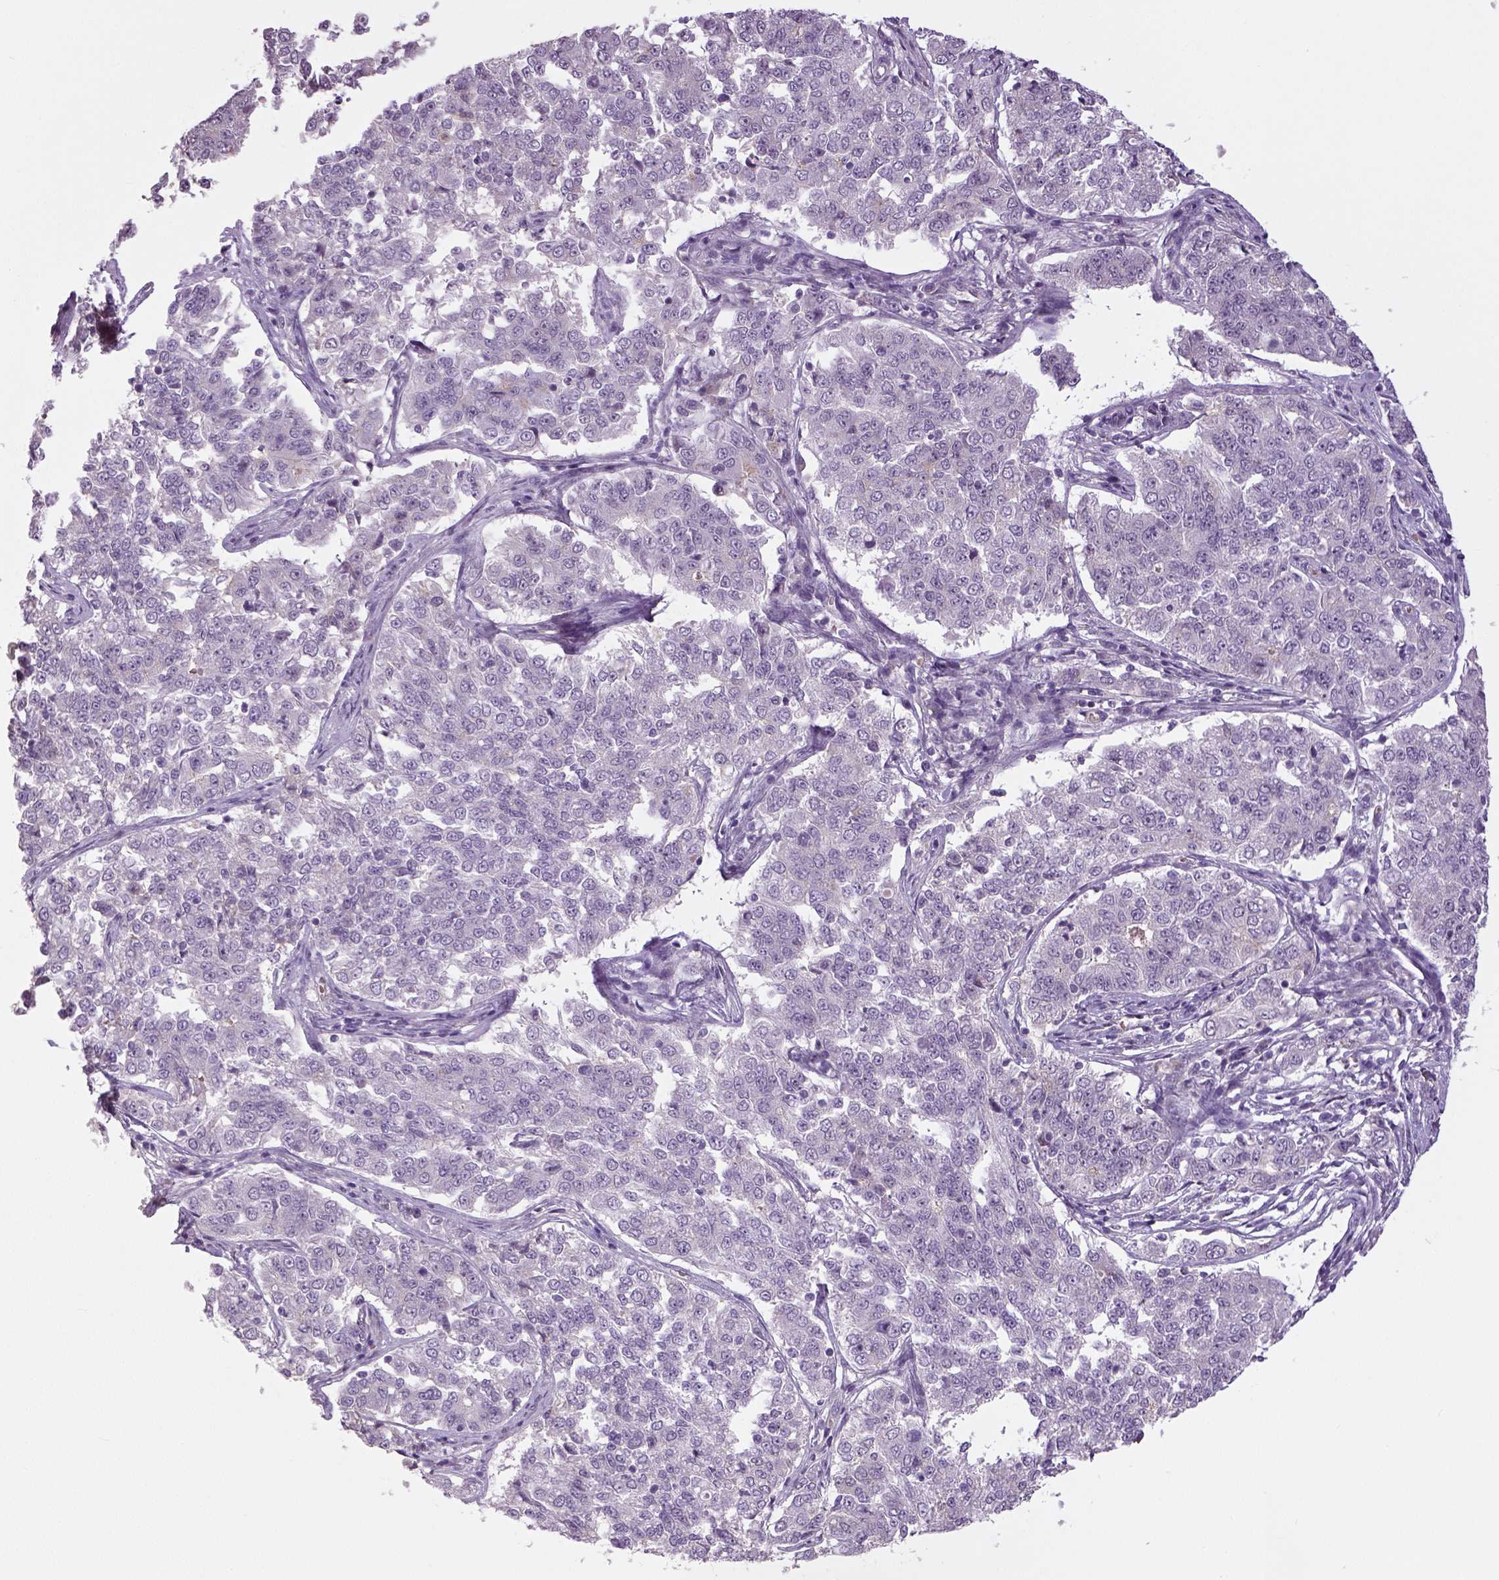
{"staining": {"intensity": "negative", "quantity": "none", "location": "none"}, "tissue": "endometrial cancer", "cell_type": "Tumor cells", "image_type": "cancer", "snomed": [{"axis": "morphology", "description": "Adenocarcinoma, NOS"}, {"axis": "topography", "description": "Endometrium"}], "caption": "This is a photomicrograph of immunohistochemistry staining of endometrial cancer, which shows no staining in tumor cells.", "gene": "NECAB1", "patient": {"sex": "female", "age": 43}}